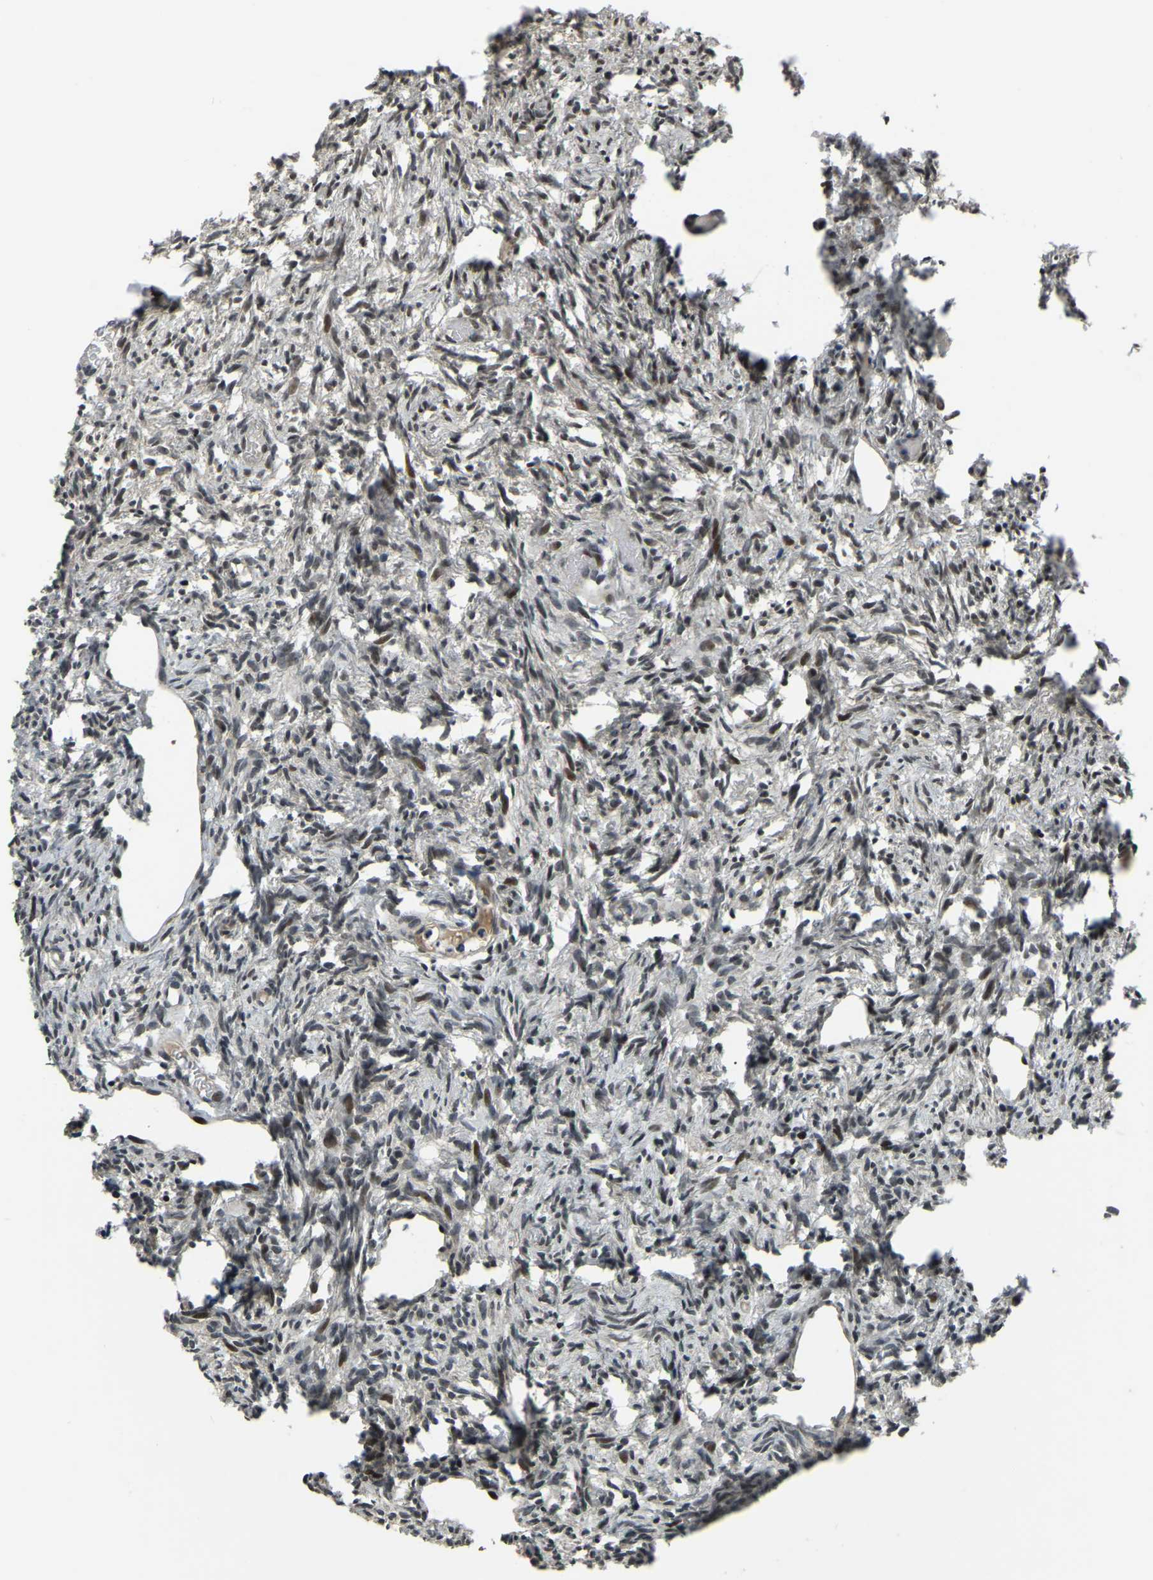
{"staining": {"intensity": "moderate", "quantity": ">75%", "location": "nuclear"}, "tissue": "ovary", "cell_type": "Follicle cells", "image_type": "normal", "snomed": [{"axis": "morphology", "description": "Normal tissue, NOS"}, {"axis": "topography", "description": "Ovary"}], "caption": "Immunohistochemistry photomicrograph of normal ovary: ovary stained using immunohistochemistry shows medium levels of moderate protein expression localized specifically in the nuclear of follicle cells, appearing as a nuclear brown color.", "gene": "ING2", "patient": {"sex": "female", "age": 33}}